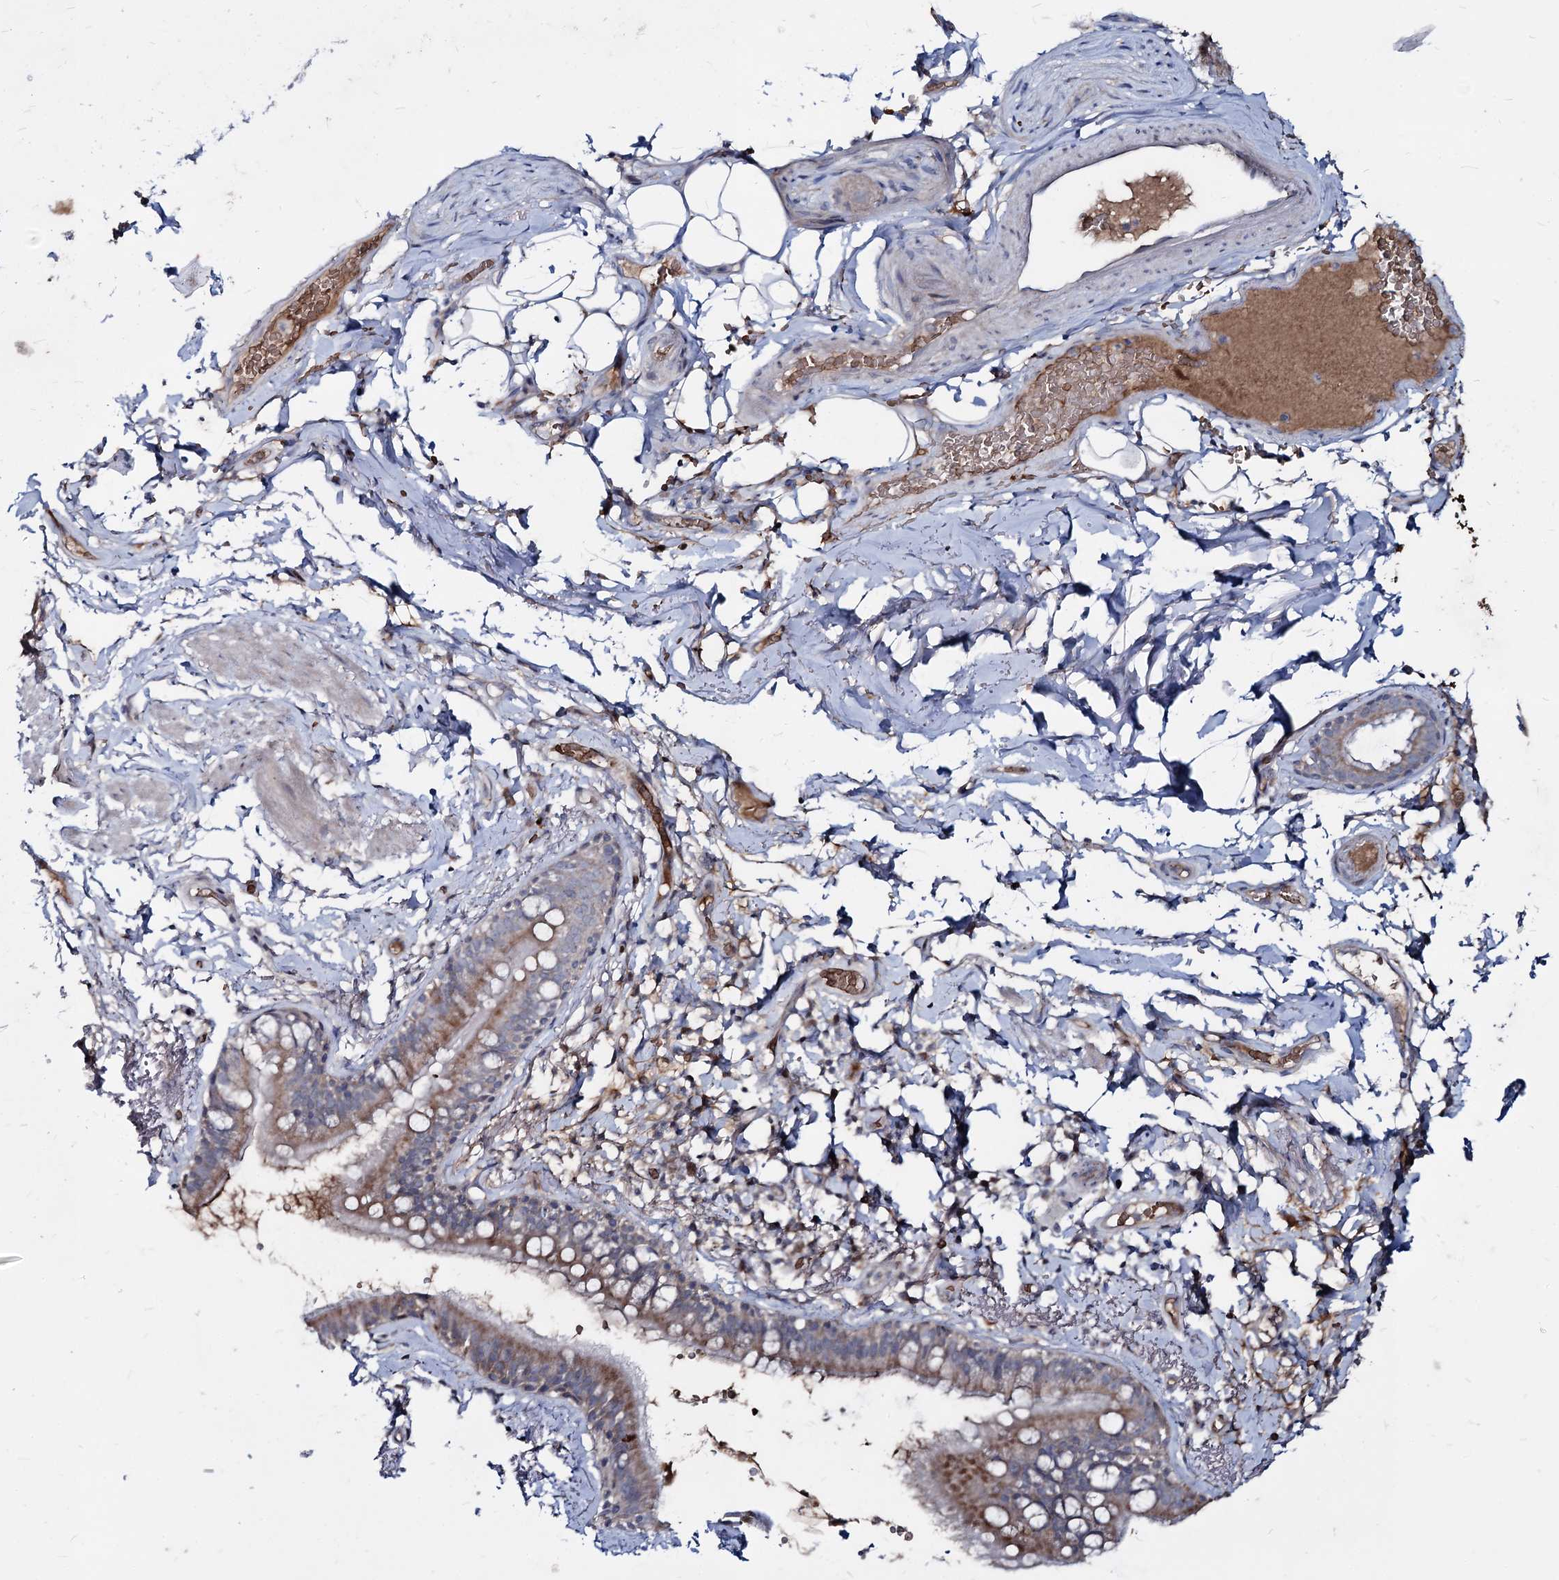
{"staining": {"intensity": "negative", "quantity": "none", "location": "none"}, "tissue": "adipose tissue", "cell_type": "Adipocytes", "image_type": "normal", "snomed": [{"axis": "morphology", "description": "Normal tissue, NOS"}, {"axis": "topography", "description": "Lymph node"}, {"axis": "topography", "description": "Bronchus"}], "caption": "Histopathology image shows no protein staining in adipocytes of benign adipose tissue.", "gene": "RNF6", "patient": {"sex": "male", "age": 63}}